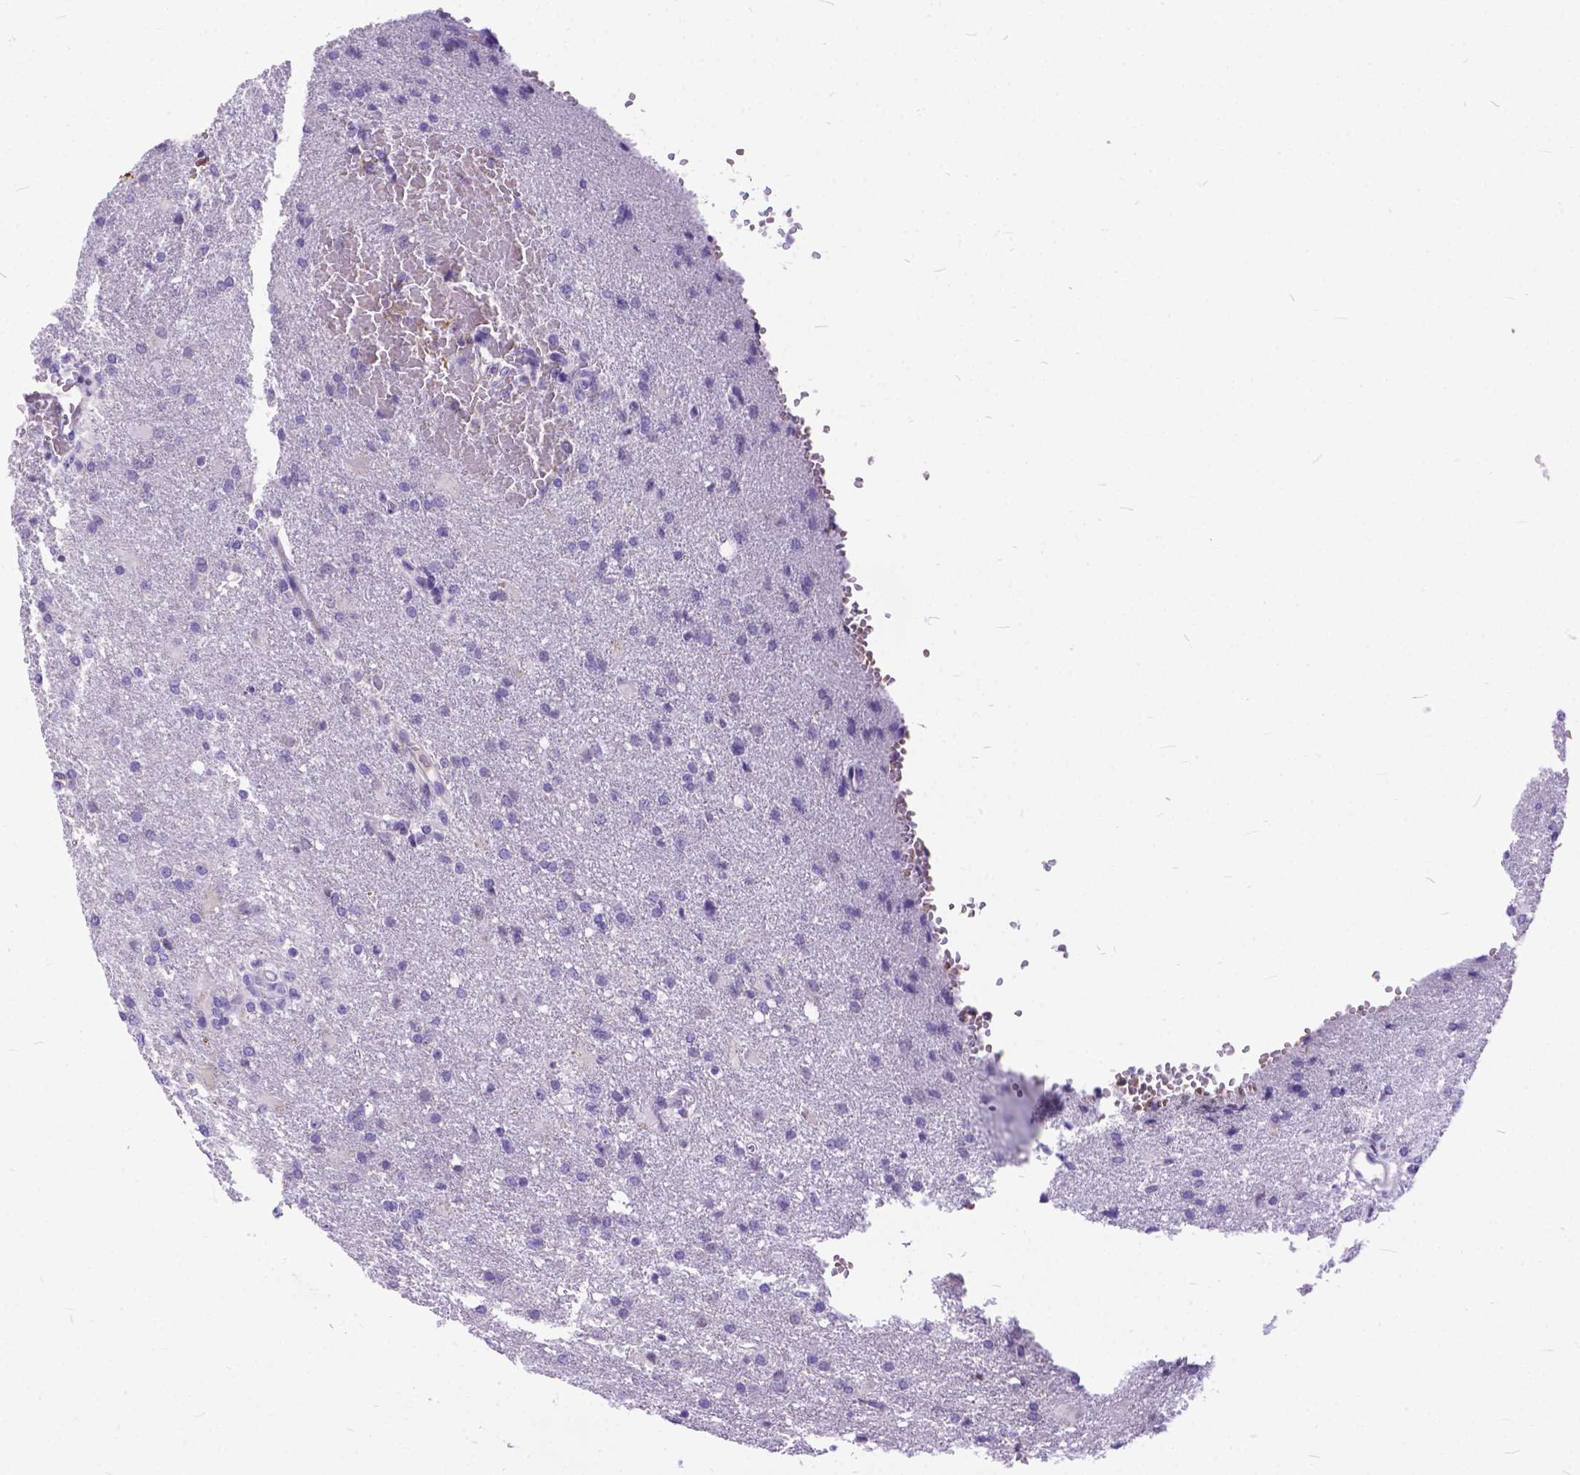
{"staining": {"intensity": "weak", "quantity": "<25%", "location": "cytoplasmic/membranous,nuclear"}, "tissue": "glioma", "cell_type": "Tumor cells", "image_type": "cancer", "snomed": [{"axis": "morphology", "description": "Glioma, malignant, High grade"}, {"axis": "topography", "description": "Brain"}], "caption": "Tumor cells show no significant expression in high-grade glioma (malignant).", "gene": "TMEM169", "patient": {"sex": "male", "age": 68}}